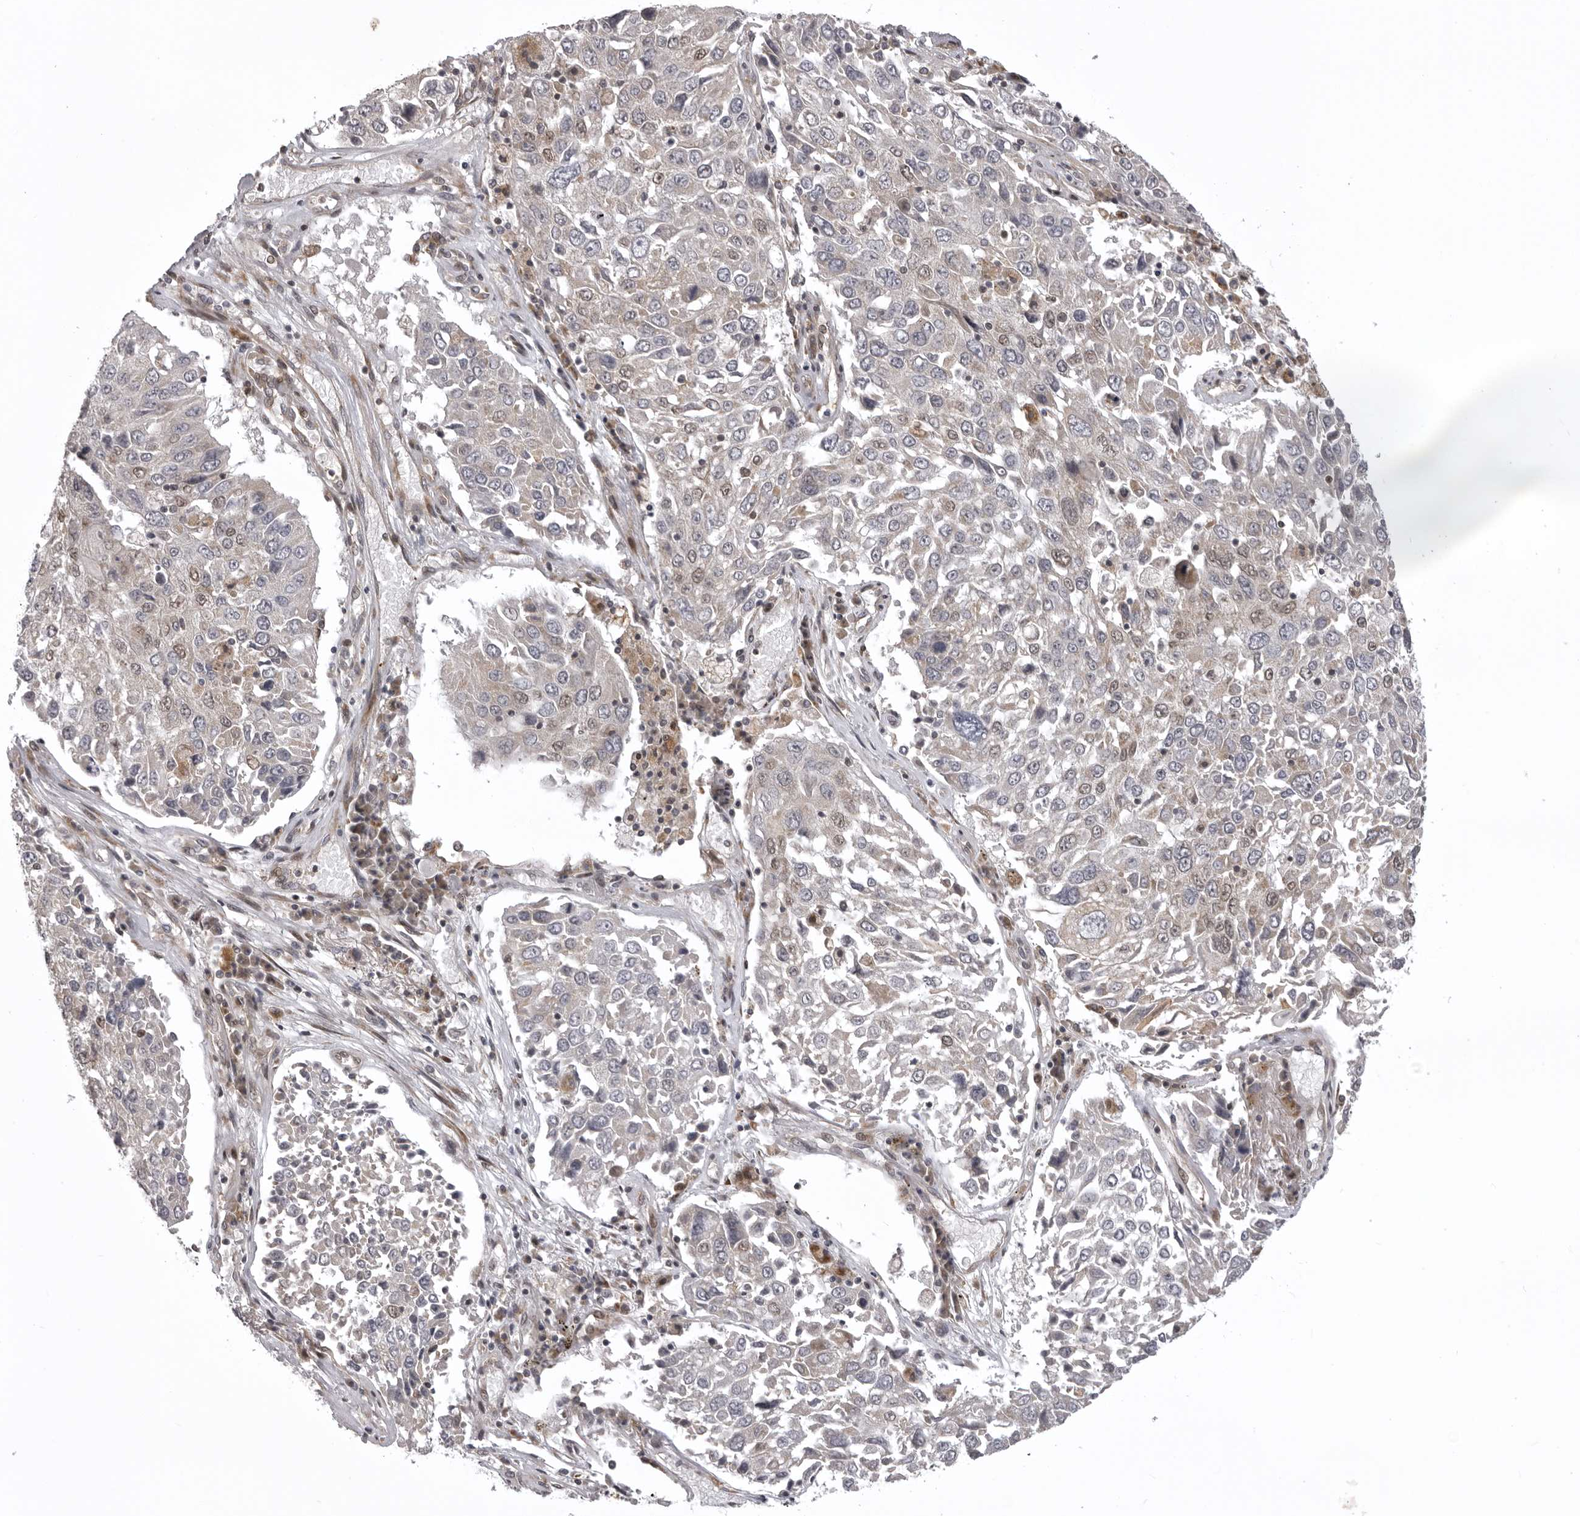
{"staining": {"intensity": "moderate", "quantity": "<25%", "location": "nuclear"}, "tissue": "lung cancer", "cell_type": "Tumor cells", "image_type": "cancer", "snomed": [{"axis": "morphology", "description": "Squamous cell carcinoma, NOS"}, {"axis": "topography", "description": "Lung"}], "caption": "Immunohistochemical staining of squamous cell carcinoma (lung) displays moderate nuclear protein expression in about <25% of tumor cells. (IHC, brightfield microscopy, high magnification).", "gene": "C1orf109", "patient": {"sex": "male", "age": 65}}